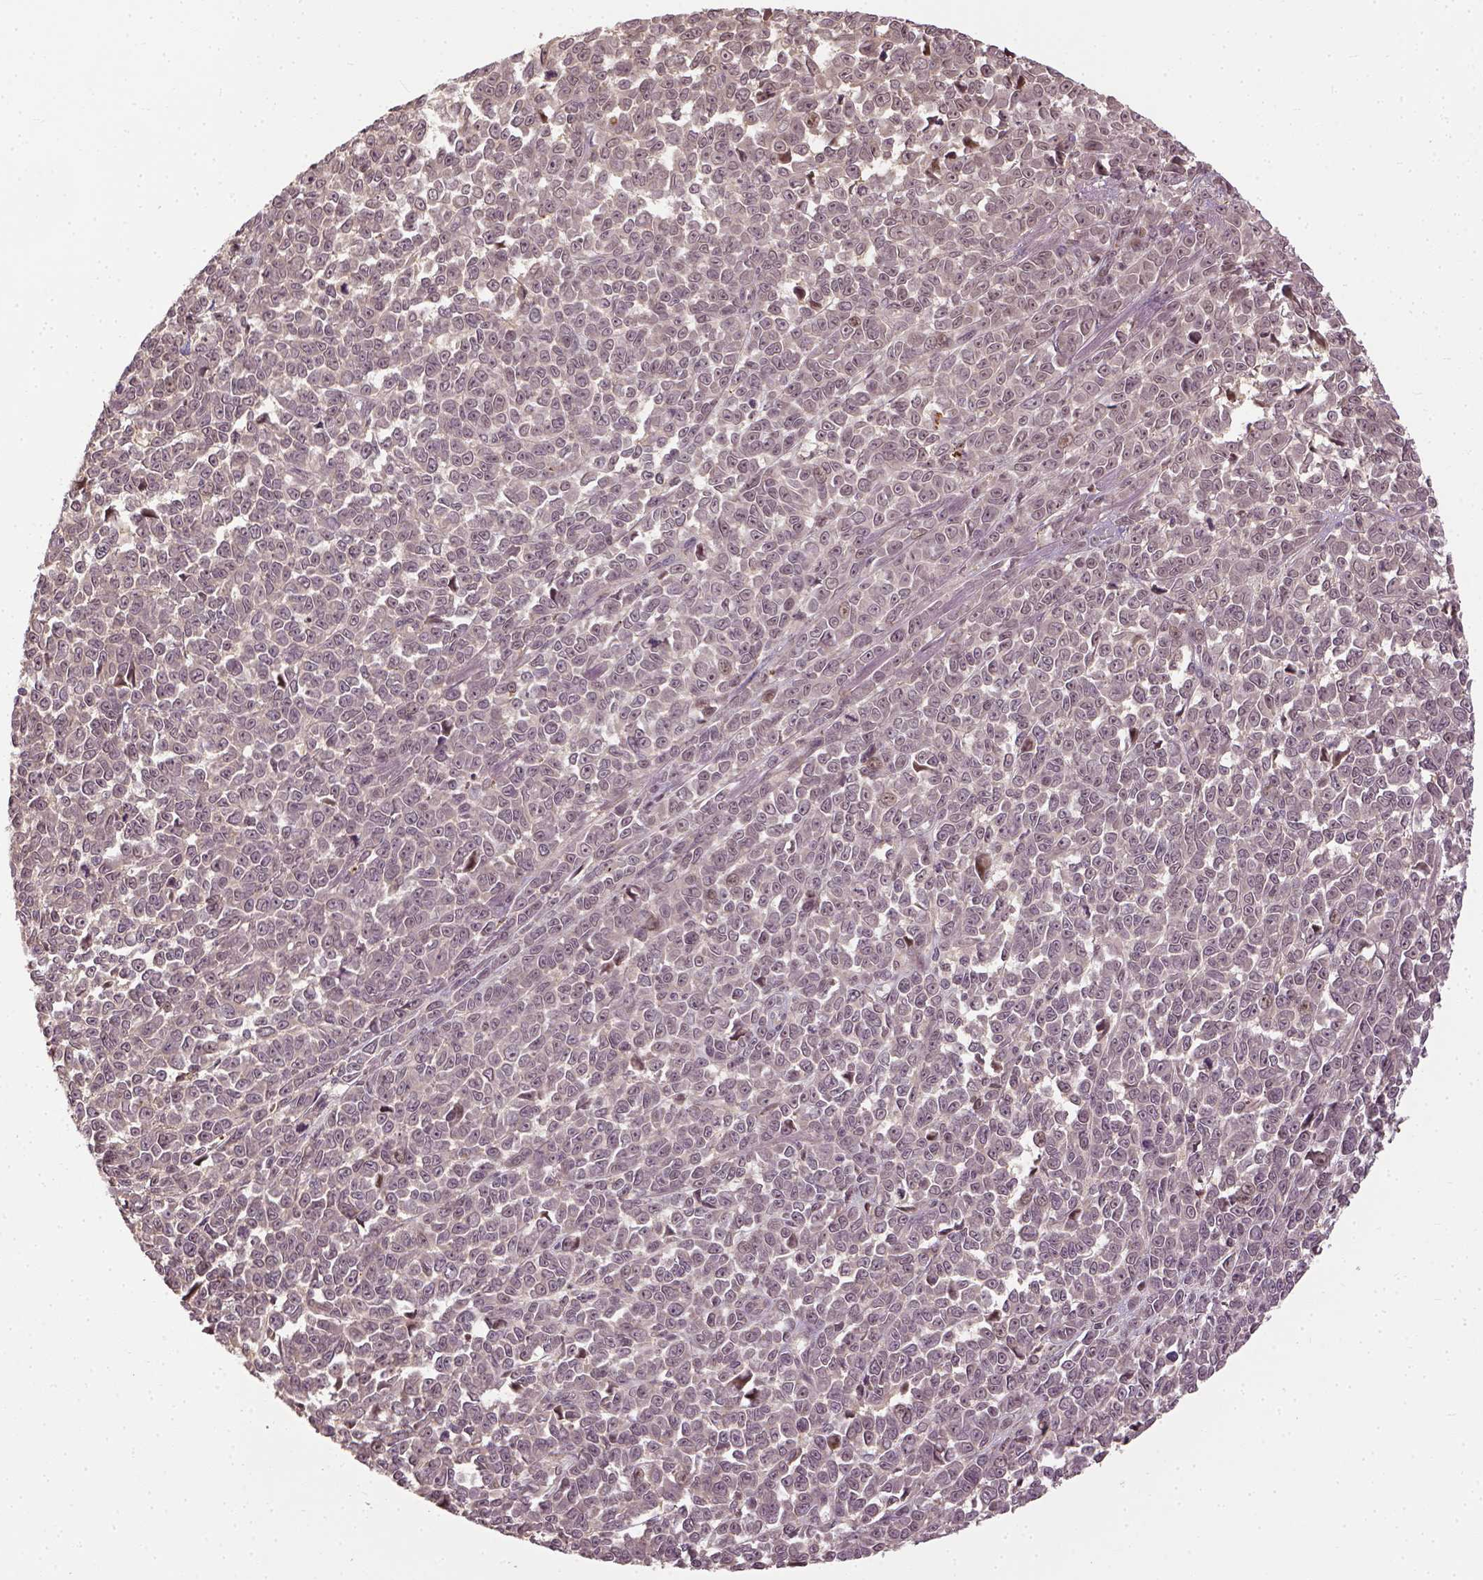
{"staining": {"intensity": "negative", "quantity": "none", "location": "none"}, "tissue": "melanoma", "cell_type": "Tumor cells", "image_type": "cancer", "snomed": [{"axis": "morphology", "description": "Malignant melanoma, NOS"}, {"axis": "topography", "description": "Skin"}], "caption": "Human melanoma stained for a protein using immunohistochemistry demonstrates no expression in tumor cells.", "gene": "VEGFA", "patient": {"sex": "female", "age": 95}}